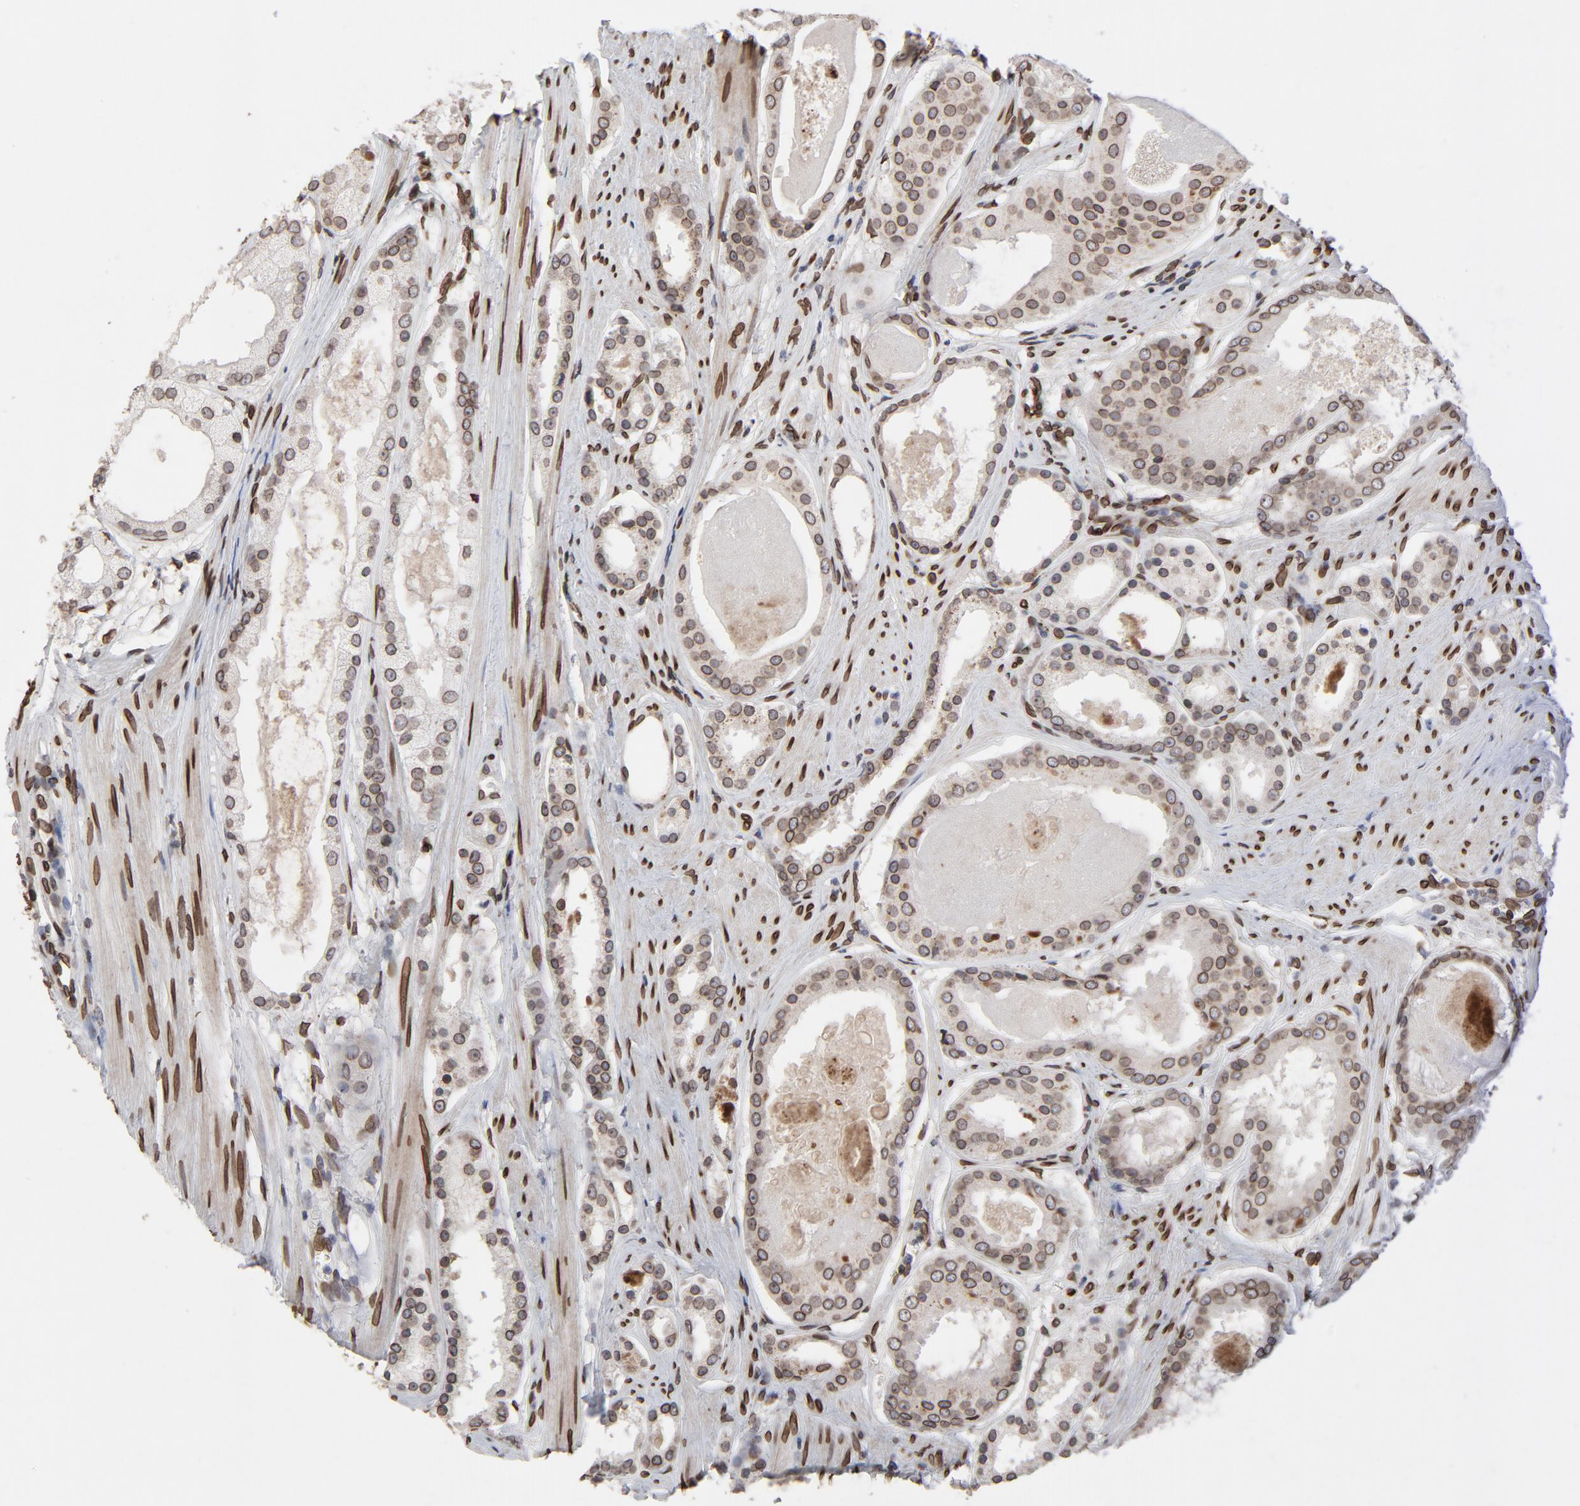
{"staining": {"intensity": "moderate", "quantity": ">75%", "location": "cytoplasmic/membranous,nuclear"}, "tissue": "prostate cancer", "cell_type": "Tumor cells", "image_type": "cancer", "snomed": [{"axis": "morphology", "description": "Adenocarcinoma, Low grade"}, {"axis": "topography", "description": "Prostate"}], "caption": "This is a photomicrograph of immunohistochemistry staining of prostate low-grade adenocarcinoma, which shows moderate positivity in the cytoplasmic/membranous and nuclear of tumor cells.", "gene": "LMNA", "patient": {"sex": "male", "age": 57}}